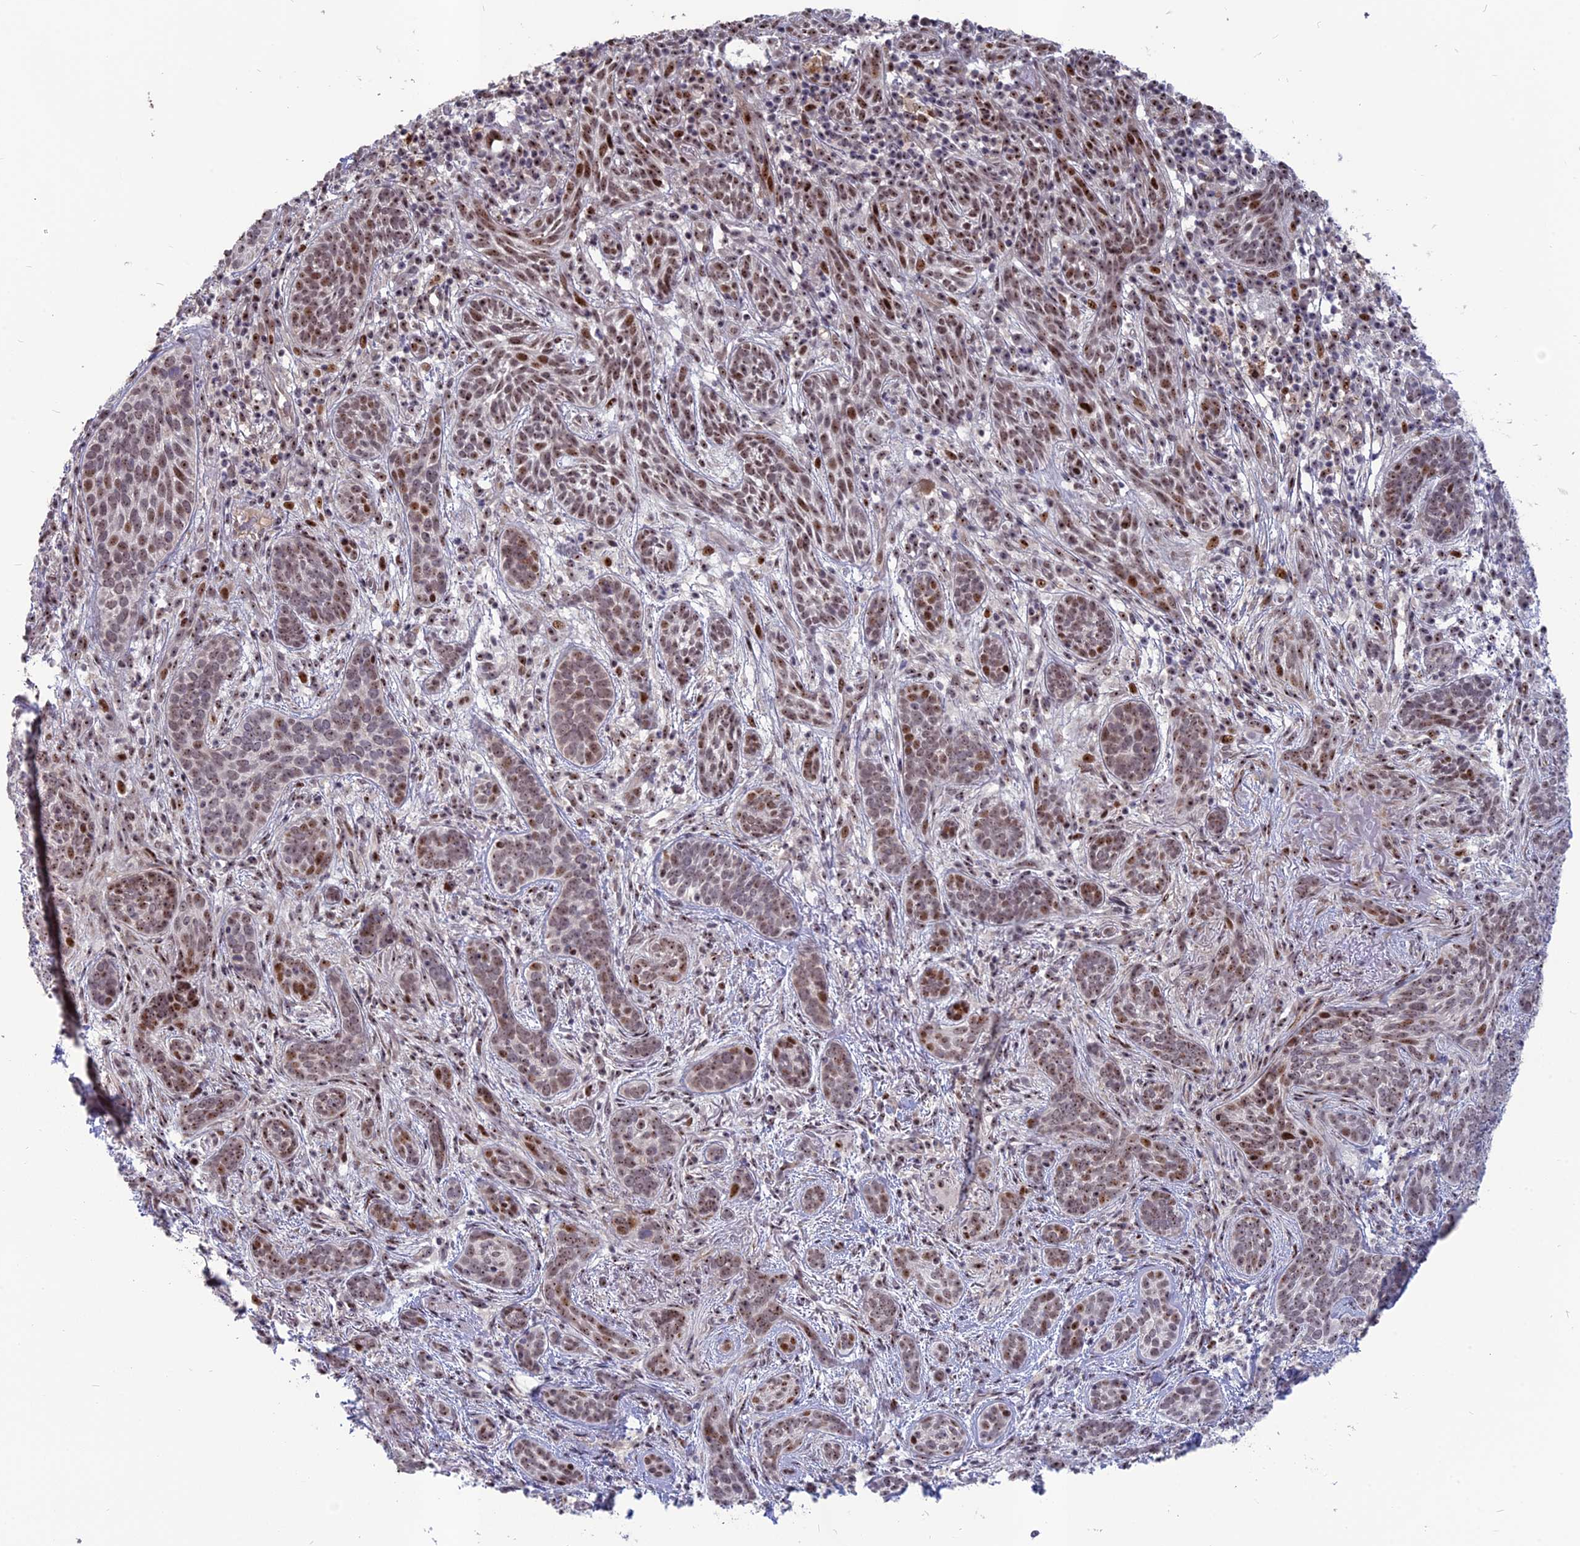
{"staining": {"intensity": "moderate", "quantity": ">75%", "location": "nuclear"}, "tissue": "skin cancer", "cell_type": "Tumor cells", "image_type": "cancer", "snomed": [{"axis": "morphology", "description": "Basal cell carcinoma"}, {"axis": "topography", "description": "Skin"}], "caption": "This is a micrograph of immunohistochemistry staining of skin basal cell carcinoma, which shows moderate staining in the nuclear of tumor cells.", "gene": "FAM131A", "patient": {"sex": "male", "age": 71}}